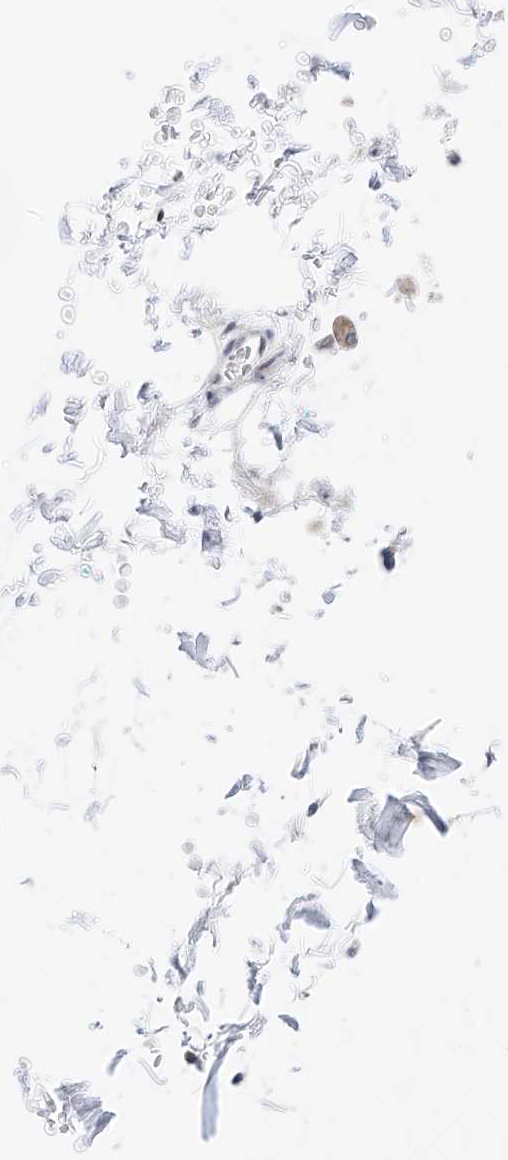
{"staining": {"intensity": "weak", "quantity": "<25%", "location": "nuclear"}, "tissue": "bronchus", "cell_type": "Respiratory epithelial cells", "image_type": "normal", "snomed": [{"axis": "morphology", "description": "Normal tissue, NOS"}, {"axis": "morphology", "description": "Inflammation, NOS"}, {"axis": "topography", "description": "Cartilage tissue"}, {"axis": "topography", "description": "Bronchus"}, {"axis": "topography", "description": "Lung"}], "caption": "The immunohistochemistry image has no significant positivity in respiratory epithelial cells of bronchus.", "gene": "KCNJ1", "patient": {"sex": "female", "age": 64}}